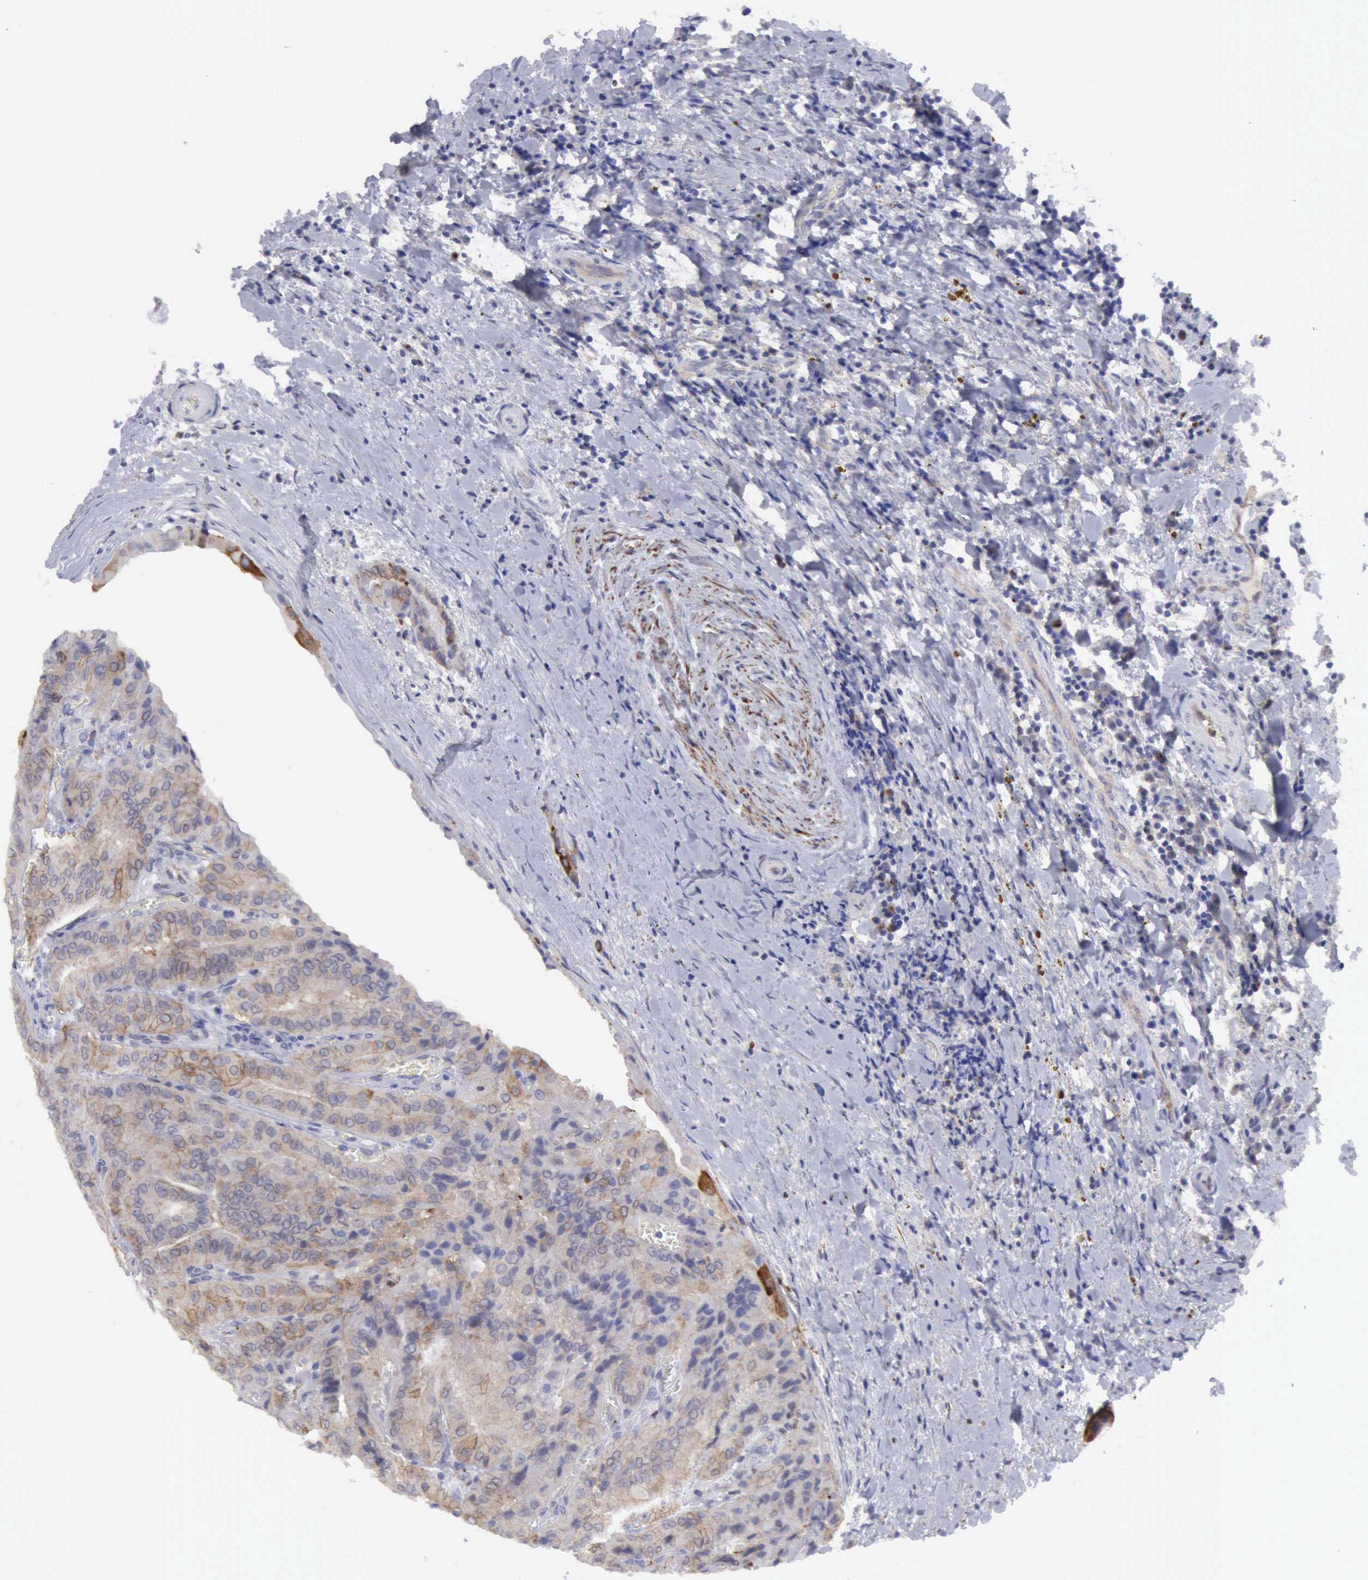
{"staining": {"intensity": "moderate", "quantity": "25%-75%", "location": "cytoplasmic/membranous"}, "tissue": "thyroid cancer", "cell_type": "Tumor cells", "image_type": "cancer", "snomed": [{"axis": "morphology", "description": "Papillary adenocarcinoma, NOS"}, {"axis": "topography", "description": "Thyroid gland"}], "caption": "The micrograph reveals staining of thyroid papillary adenocarcinoma, revealing moderate cytoplasmic/membranous protein staining (brown color) within tumor cells.", "gene": "TFRC", "patient": {"sex": "female", "age": 71}}